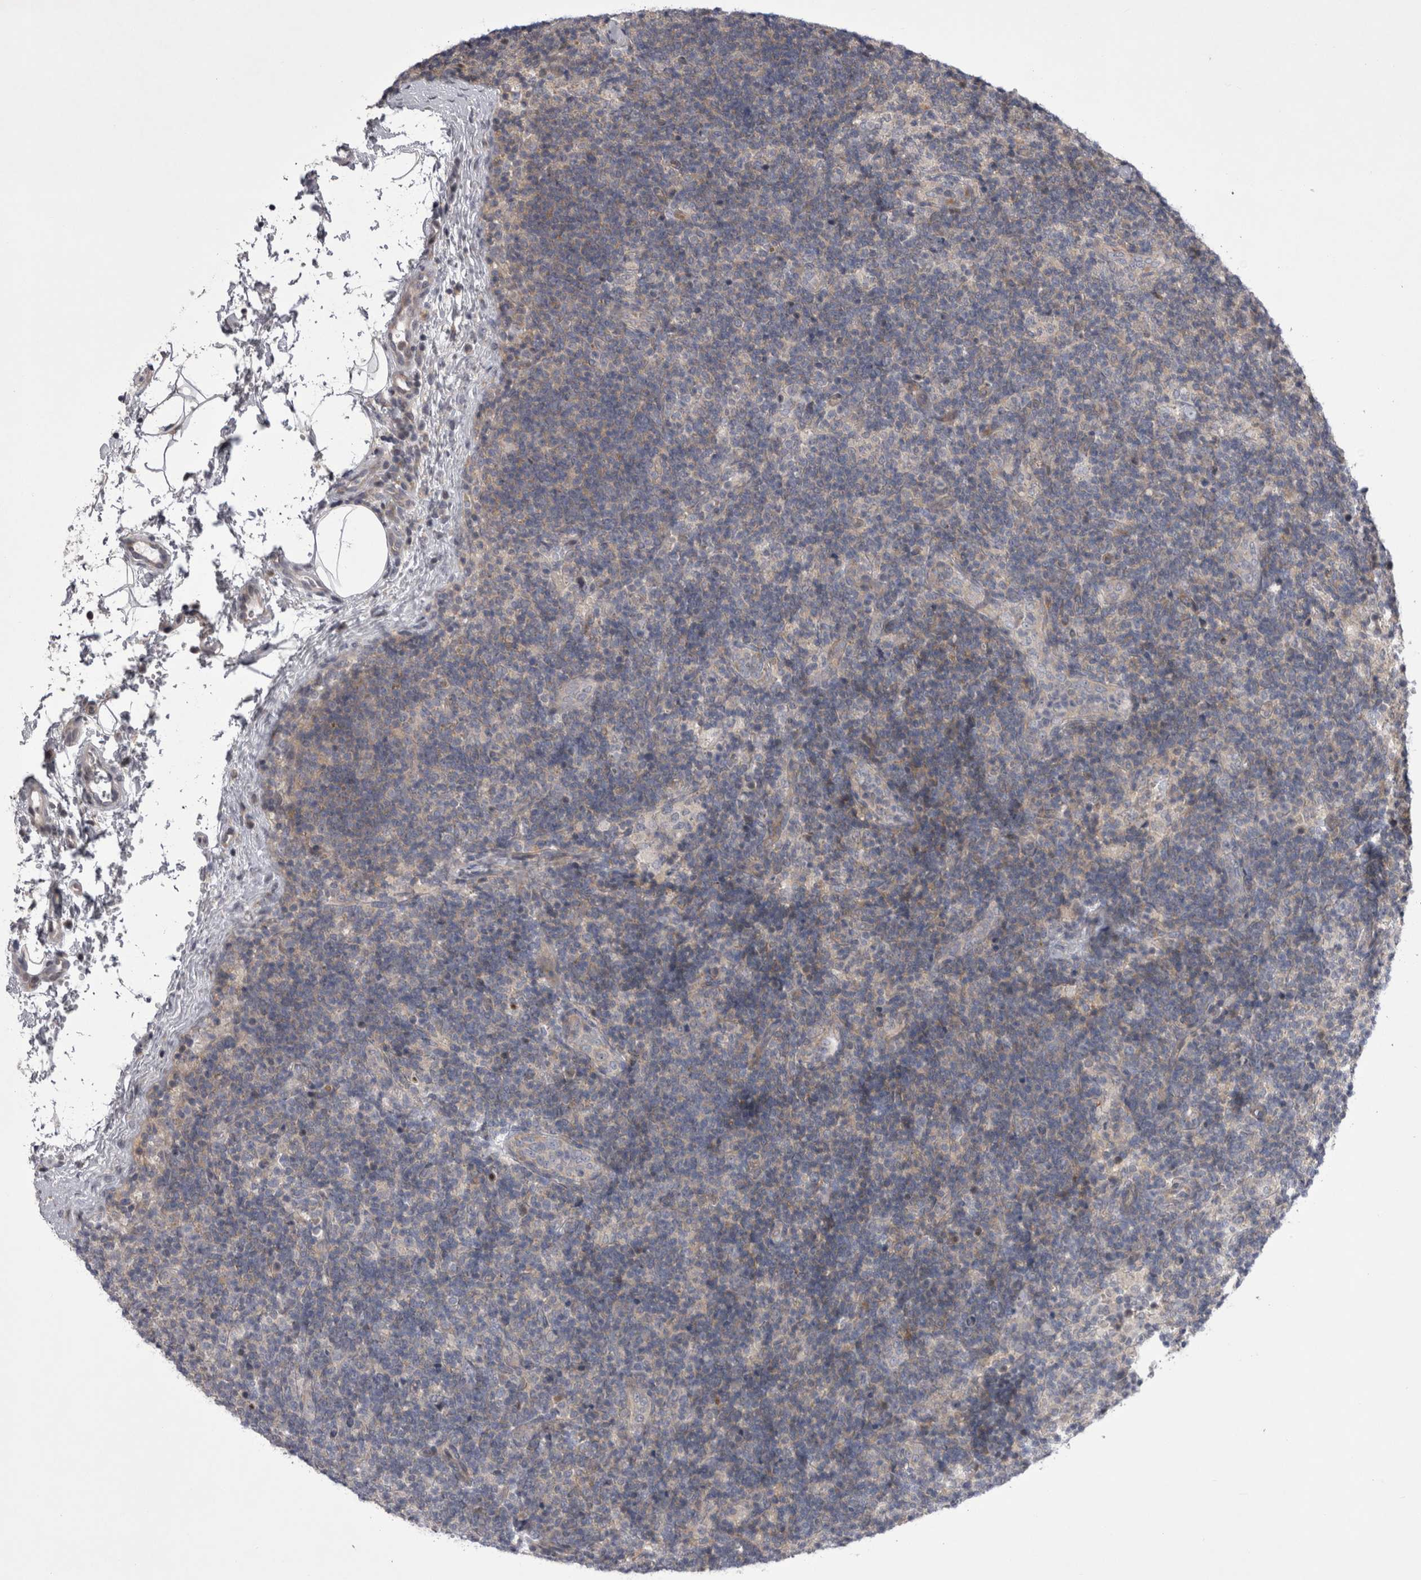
{"staining": {"intensity": "negative", "quantity": "none", "location": "none"}, "tissue": "lymph node", "cell_type": "Germinal center cells", "image_type": "normal", "snomed": [{"axis": "morphology", "description": "Normal tissue, NOS"}, {"axis": "topography", "description": "Lymph node"}], "caption": "DAB immunohistochemical staining of normal human lymph node reveals no significant positivity in germinal center cells.", "gene": "NENF", "patient": {"sex": "female", "age": 22}}